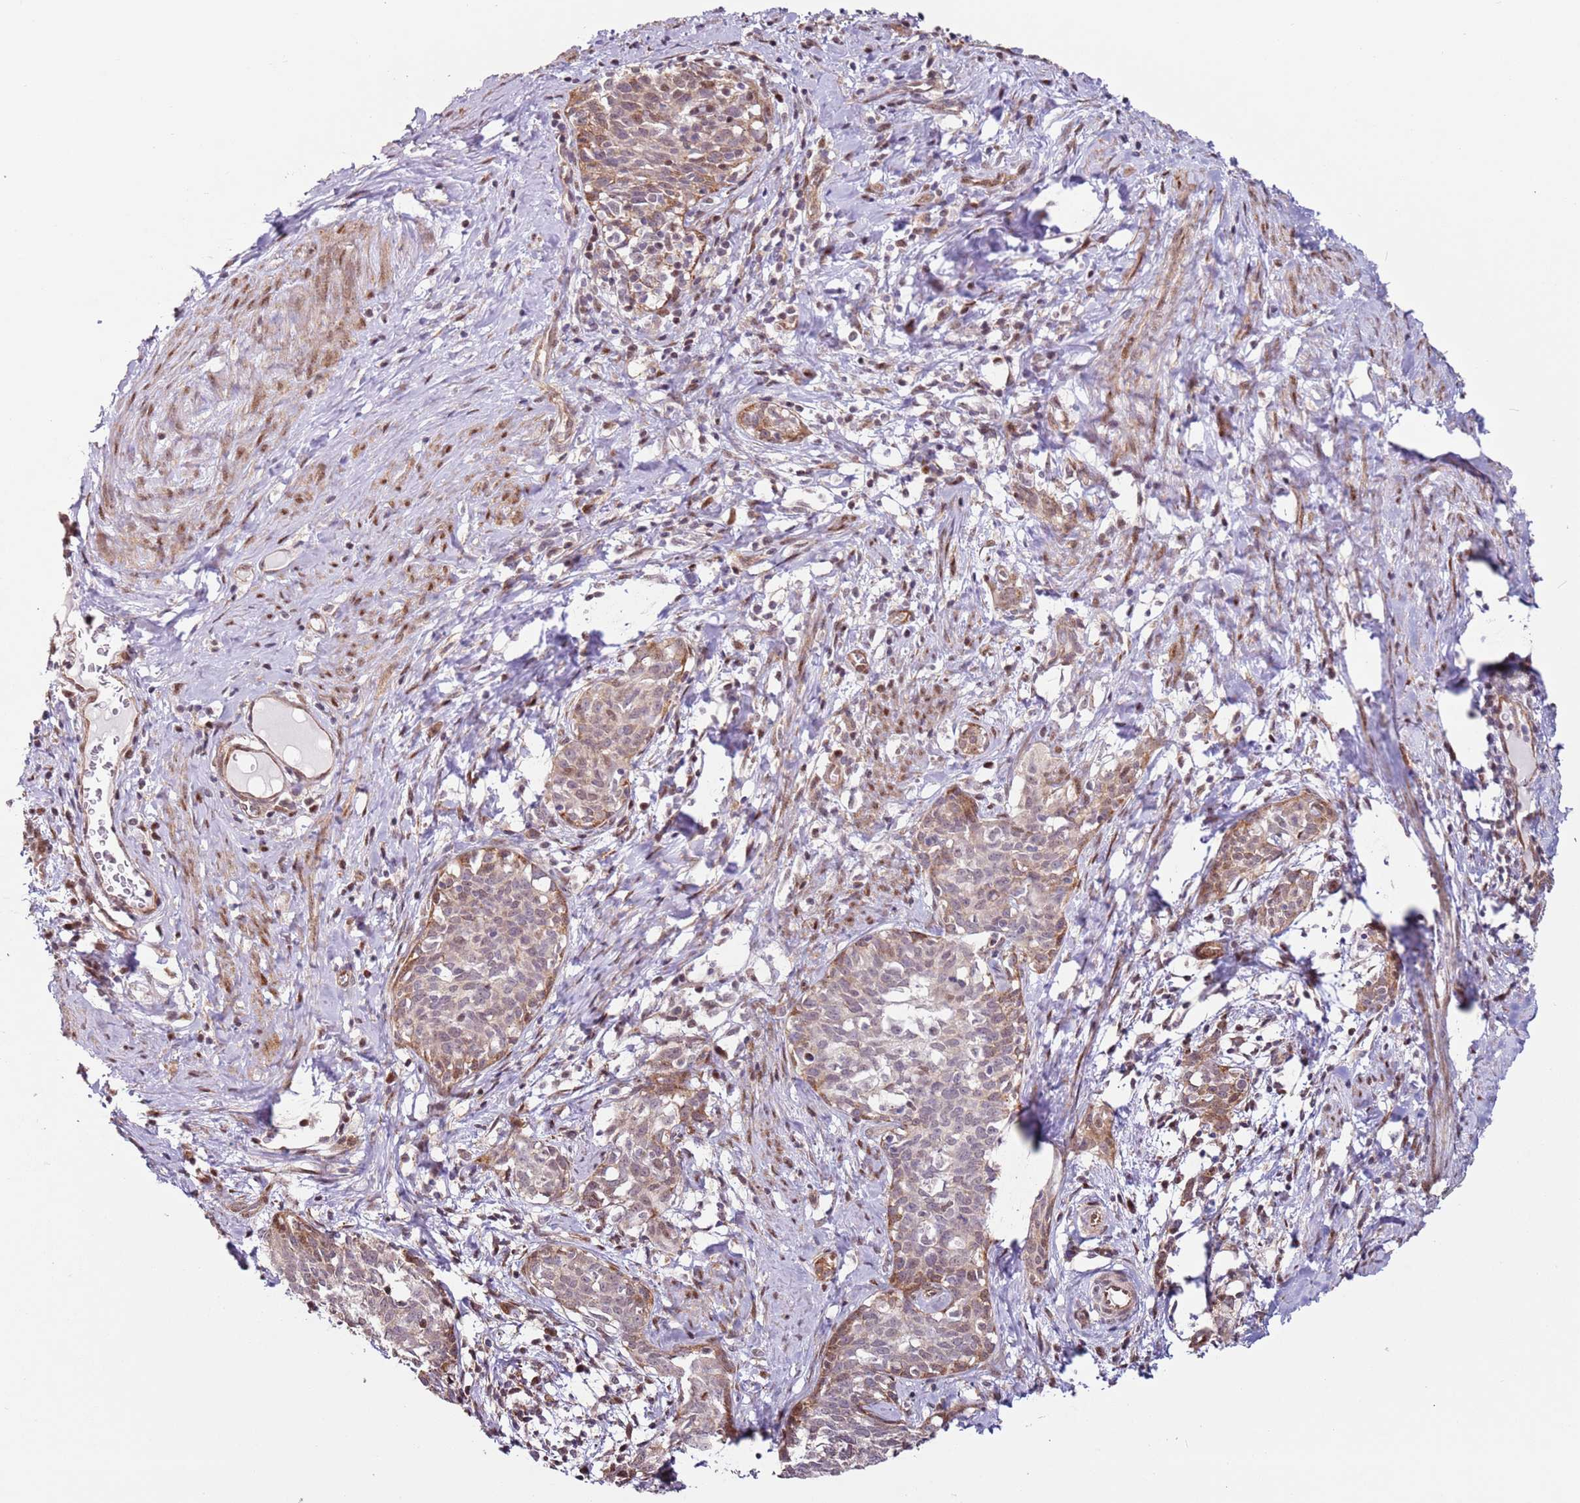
{"staining": {"intensity": "moderate", "quantity": "<25%", "location": "cytoplasmic/membranous,nuclear"}, "tissue": "cervical cancer", "cell_type": "Tumor cells", "image_type": "cancer", "snomed": [{"axis": "morphology", "description": "Squamous cell carcinoma, NOS"}, {"axis": "topography", "description": "Cervix"}], "caption": "Immunohistochemistry photomicrograph of cervical squamous cell carcinoma stained for a protein (brown), which shows low levels of moderate cytoplasmic/membranous and nuclear positivity in approximately <25% of tumor cells.", "gene": "PSMD4", "patient": {"sex": "female", "age": 52}}